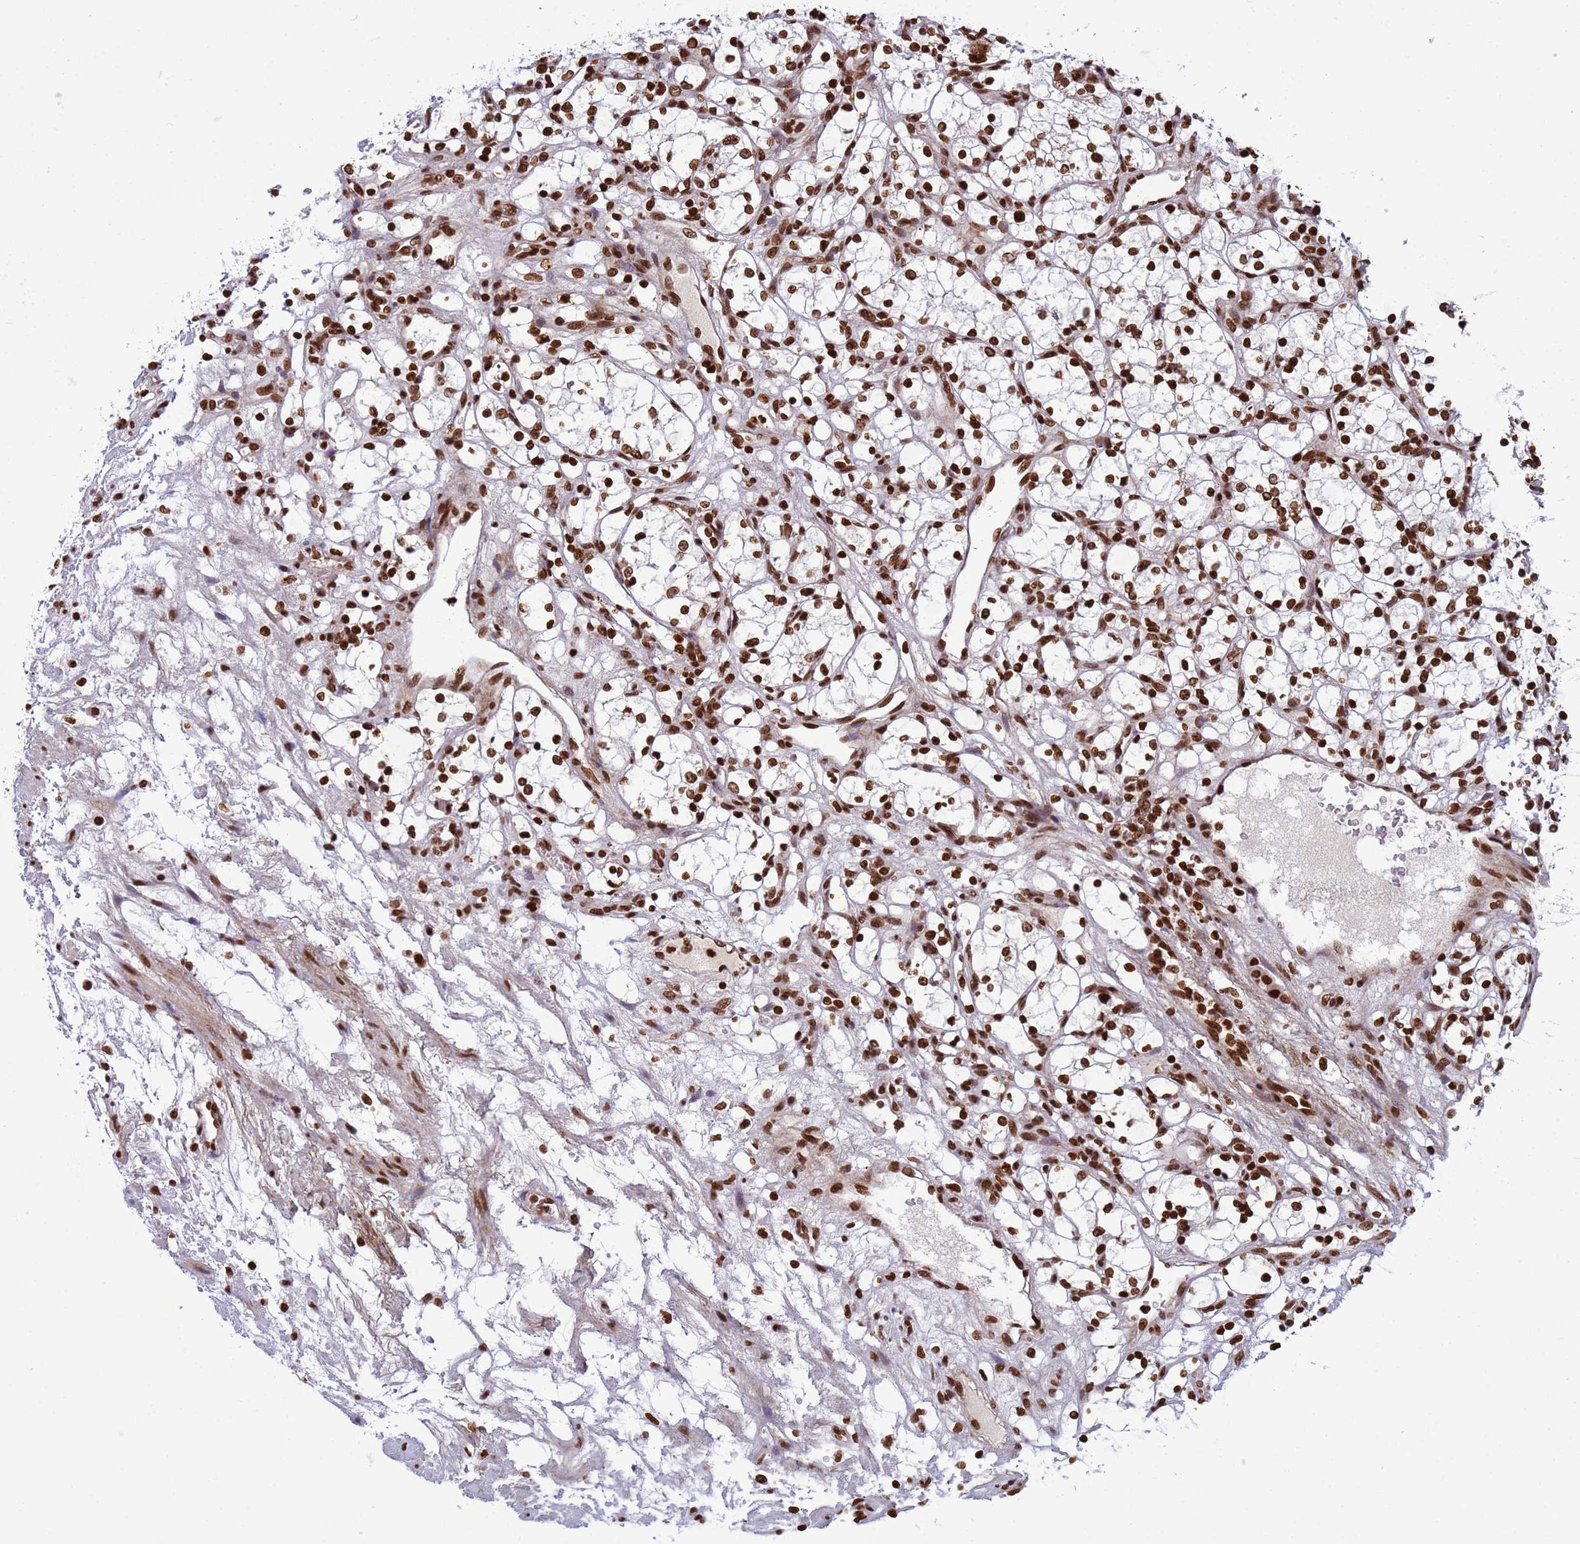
{"staining": {"intensity": "strong", "quantity": ">75%", "location": "nuclear"}, "tissue": "renal cancer", "cell_type": "Tumor cells", "image_type": "cancer", "snomed": [{"axis": "morphology", "description": "Adenocarcinoma, NOS"}, {"axis": "topography", "description": "Kidney"}], "caption": "Approximately >75% of tumor cells in renal adenocarcinoma reveal strong nuclear protein positivity as visualized by brown immunohistochemical staining.", "gene": "H3-3B", "patient": {"sex": "female", "age": 69}}